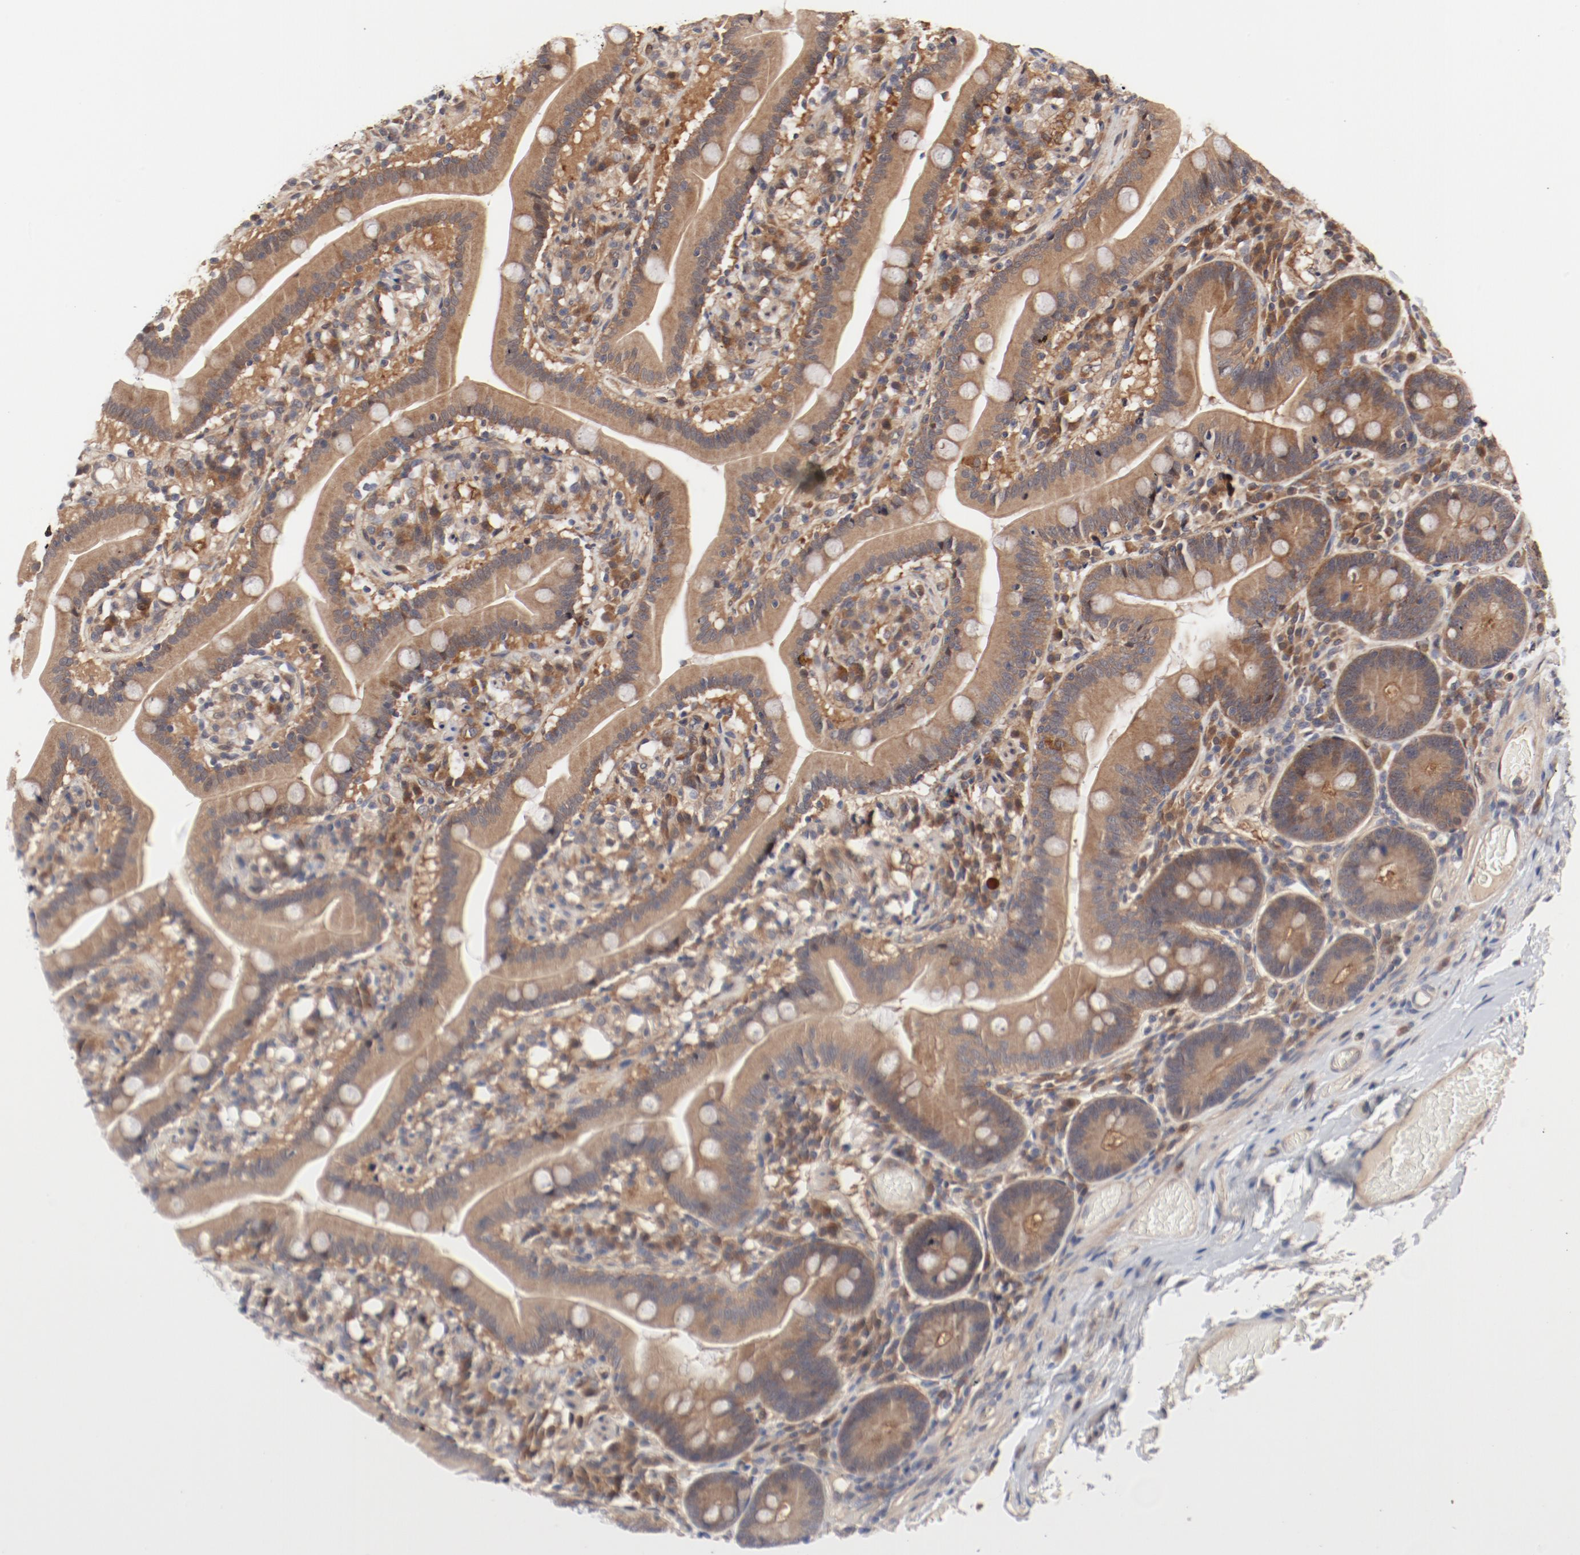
{"staining": {"intensity": "moderate", "quantity": ">75%", "location": "cytoplasmic/membranous"}, "tissue": "duodenum", "cell_type": "Glandular cells", "image_type": "normal", "snomed": [{"axis": "morphology", "description": "Normal tissue, NOS"}, {"axis": "topography", "description": "Duodenum"}], "caption": "Immunohistochemical staining of benign human duodenum demonstrates medium levels of moderate cytoplasmic/membranous staining in about >75% of glandular cells.", "gene": "PITPNM2", "patient": {"sex": "male", "age": 66}}